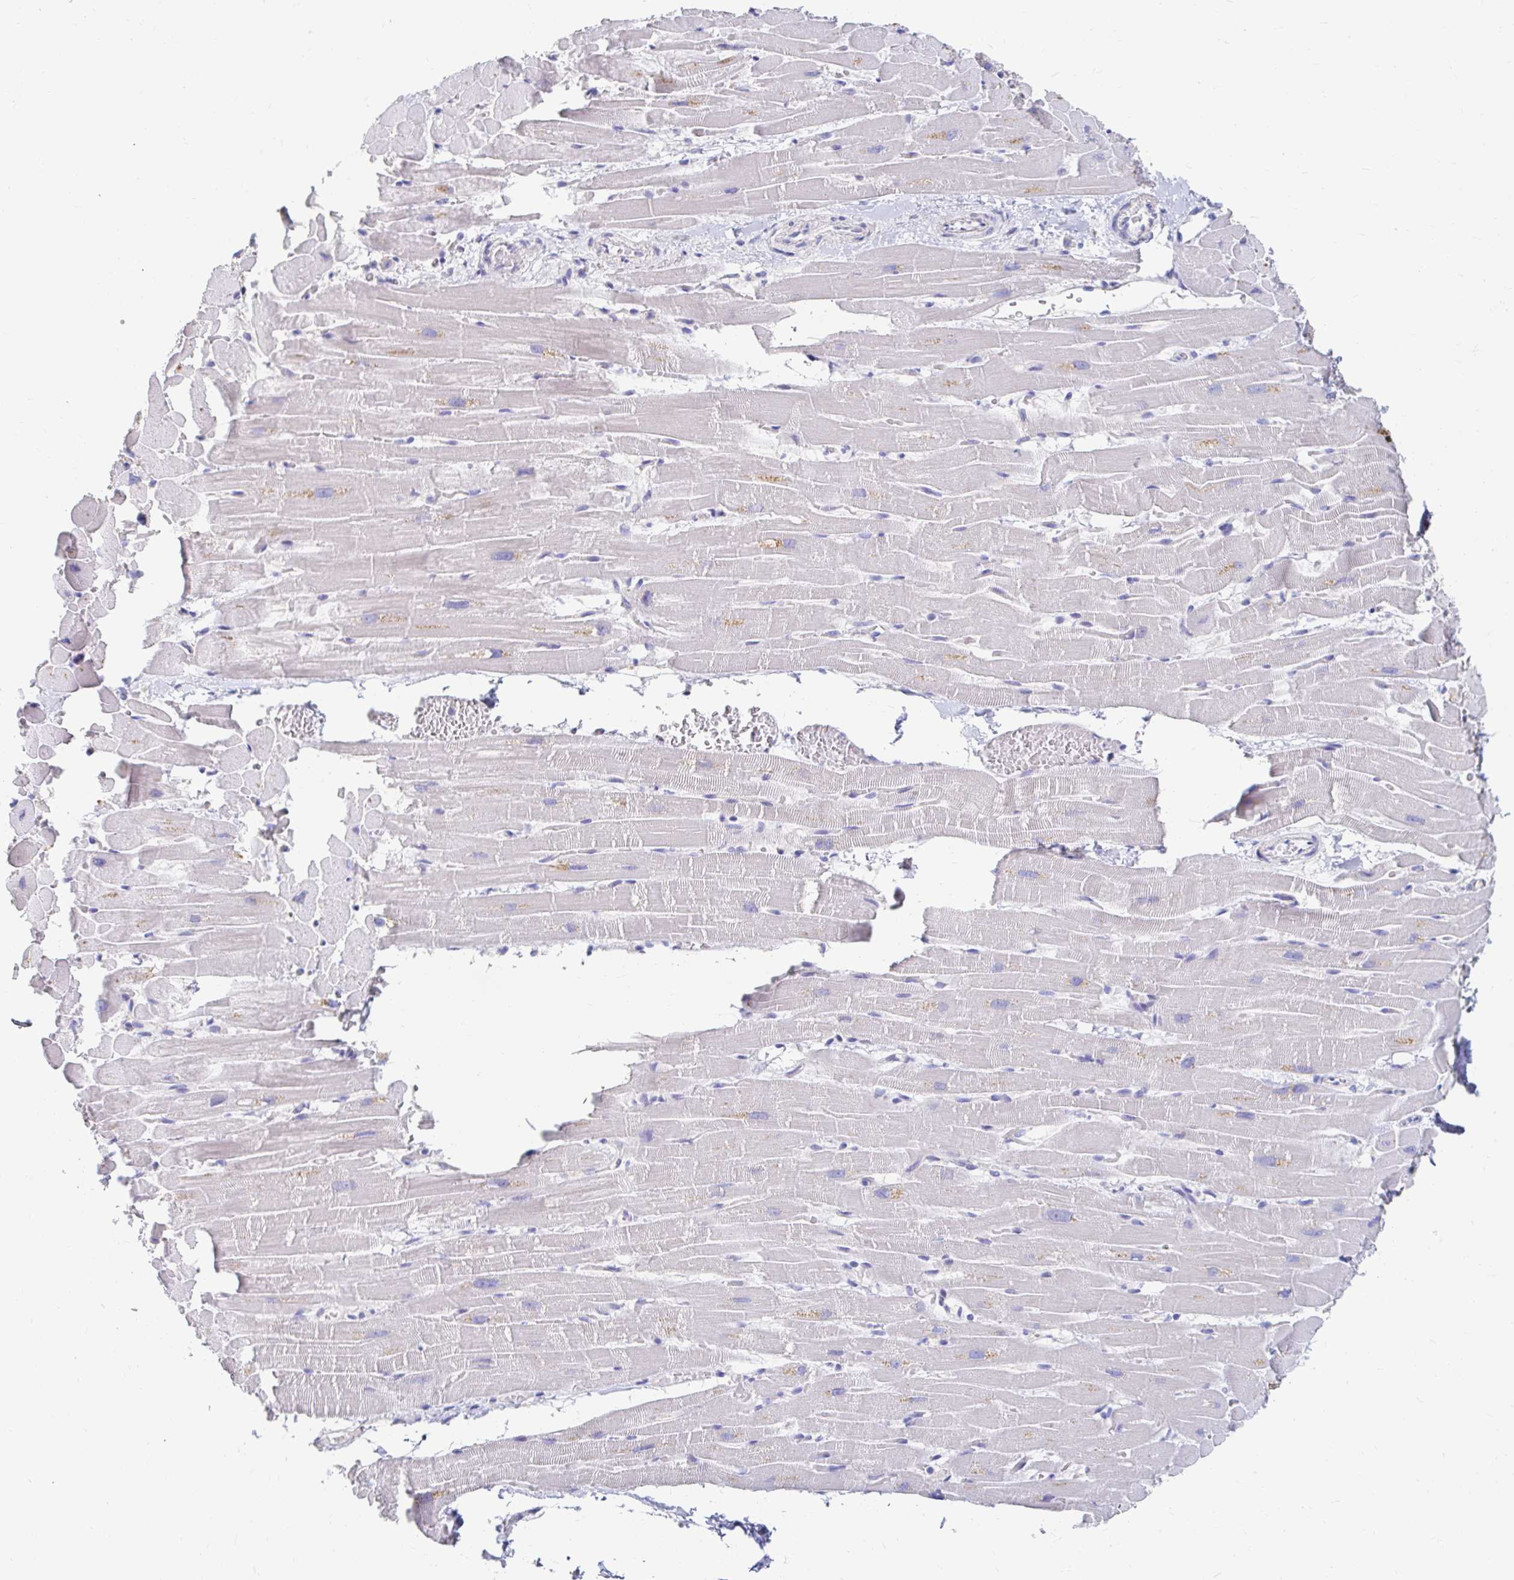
{"staining": {"intensity": "negative", "quantity": "none", "location": "none"}, "tissue": "heart muscle", "cell_type": "Cardiomyocytes", "image_type": "normal", "snomed": [{"axis": "morphology", "description": "Normal tissue, NOS"}, {"axis": "topography", "description": "Heart"}], "caption": "There is no significant staining in cardiomyocytes of heart muscle. (DAB IHC with hematoxylin counter stain).", "gene": "LAMC3", "patient": {"sex": "male", "age": 37}}